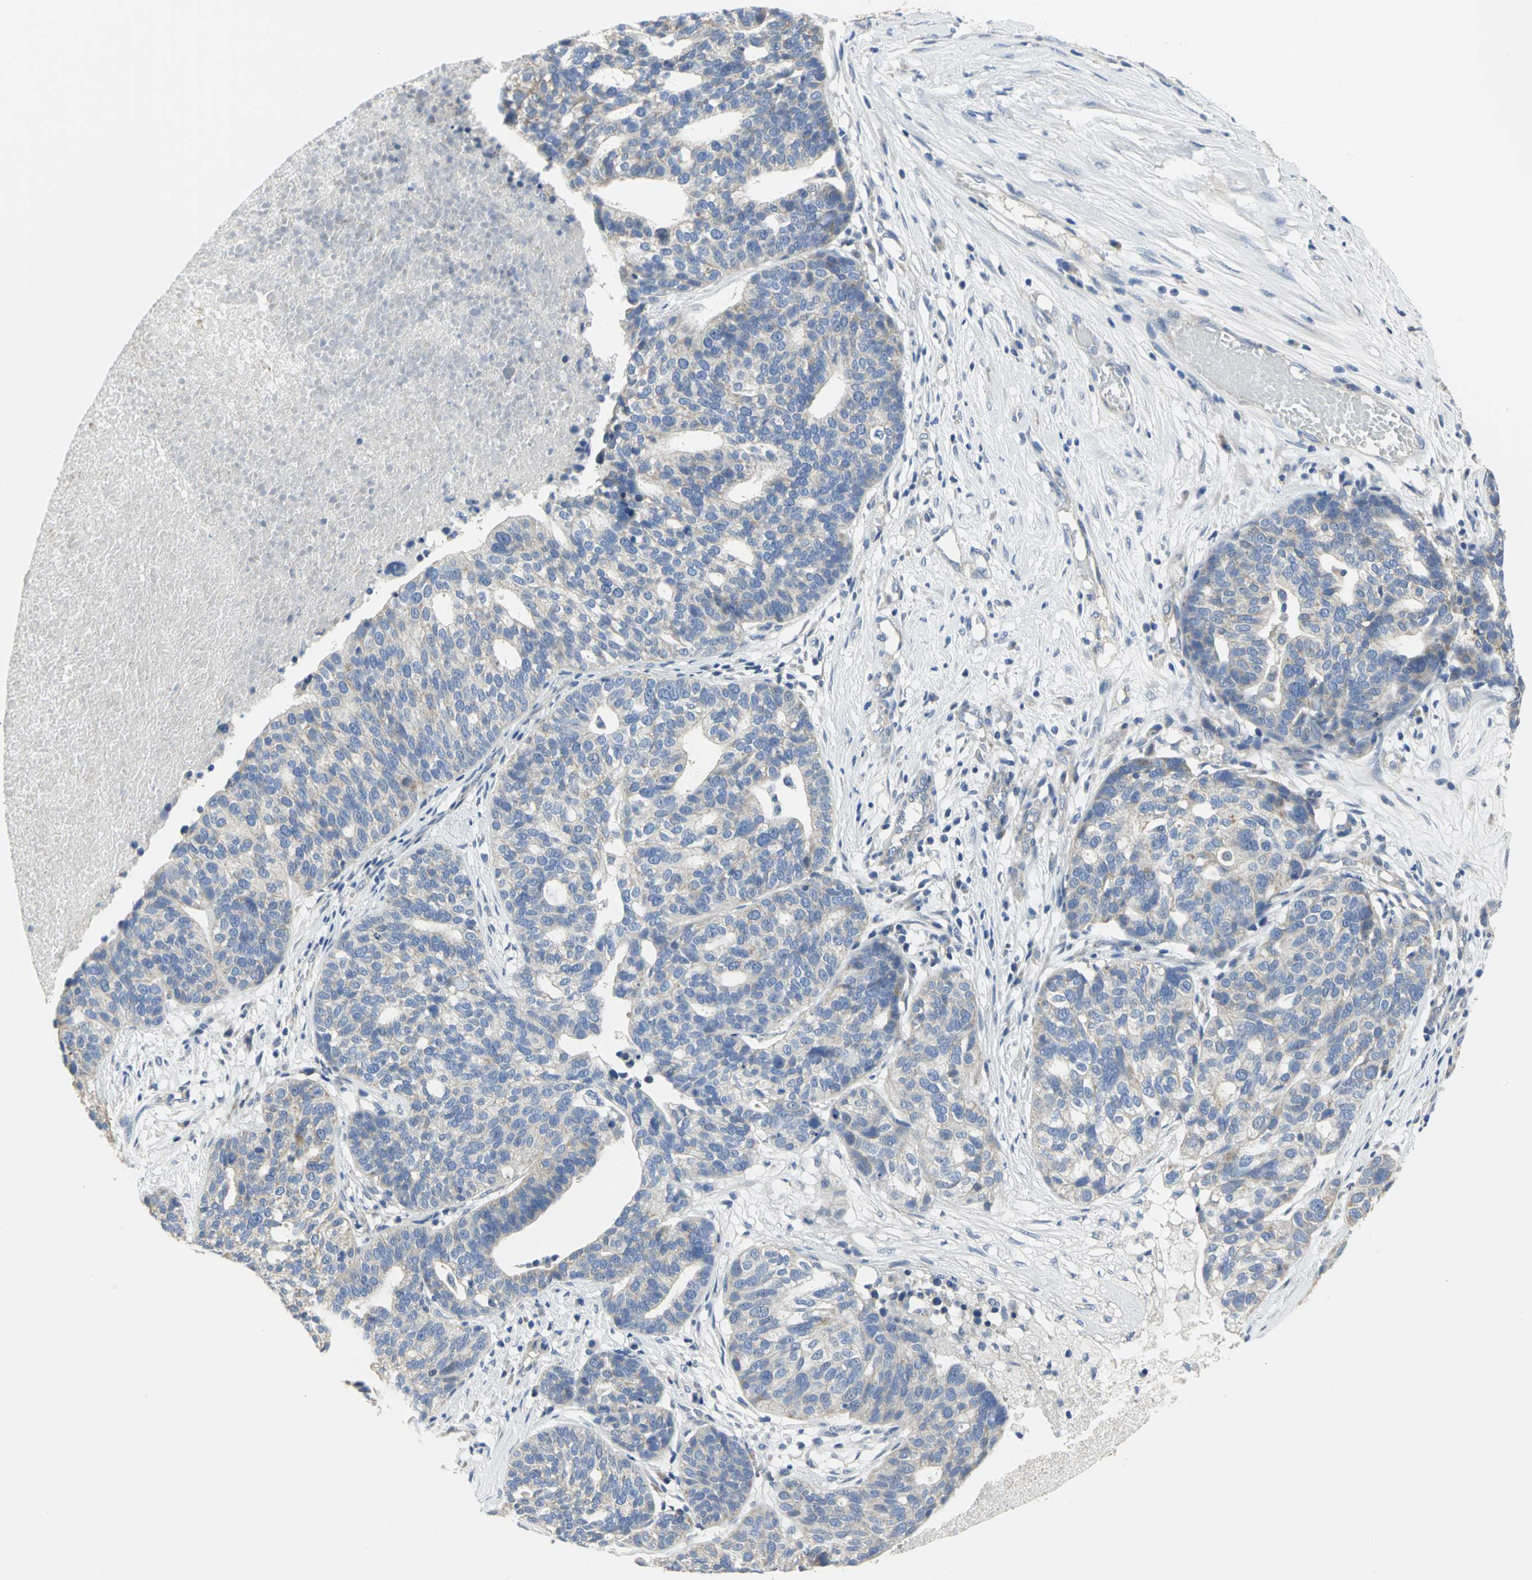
{"staining": {"intensity": "negative", "quantity": "none", "location": "none"}, "tissue": "ovarian cancer", "cell_type": "Tumor cells", "image_type": "cancer", "snomed": [{"axis": "morphology", "description": "Cystadenocarcinoma, serous, NOS"}, {"axis": "topography", "description": "Ovary"}], "caption": "Ovarian cancer (serous cystadenocarcinoma) stained for a protein using IHC displays no expression tumor cells.", "gene": "HTR1F", "patient": {"sex": "female", "age": 59}}